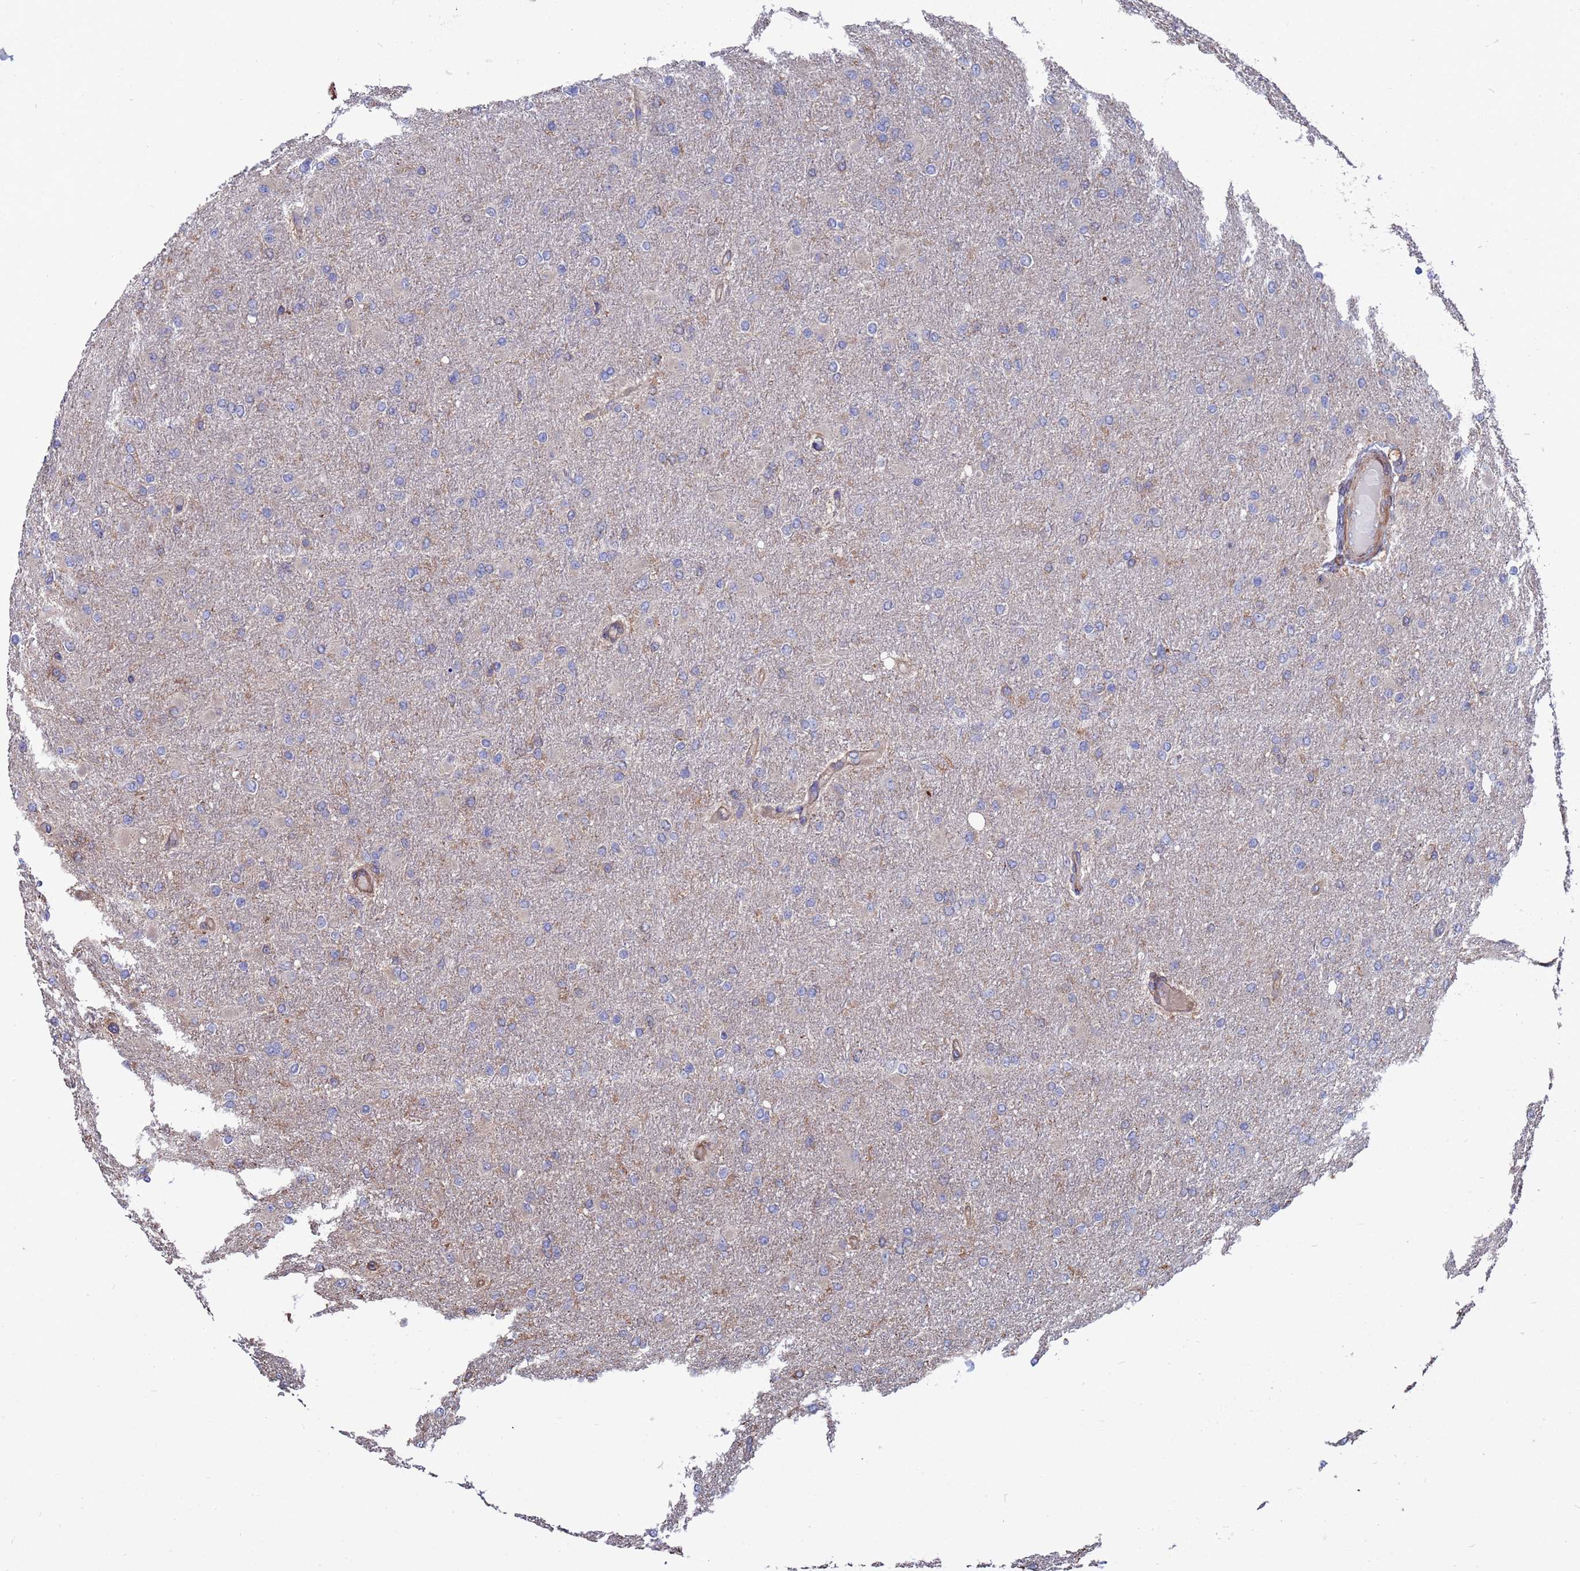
{"staining": {"intensity": "negative", "quantity": "none", "location": "none"}, "tissue": "glioma", "cell_type": "Tumor cells", "image_type": "cancer", "snomed": [{"axis": "morphology", "description": "Glioma, malignant, High grade"}, {"axis": "topography", "description": "Cerebral cortex"}], "caption": "The photomicrograph displays no staining of tumor cells in glioma.", "gene": "PYCR1", "patient": {"sex": "female", "age": 36}}